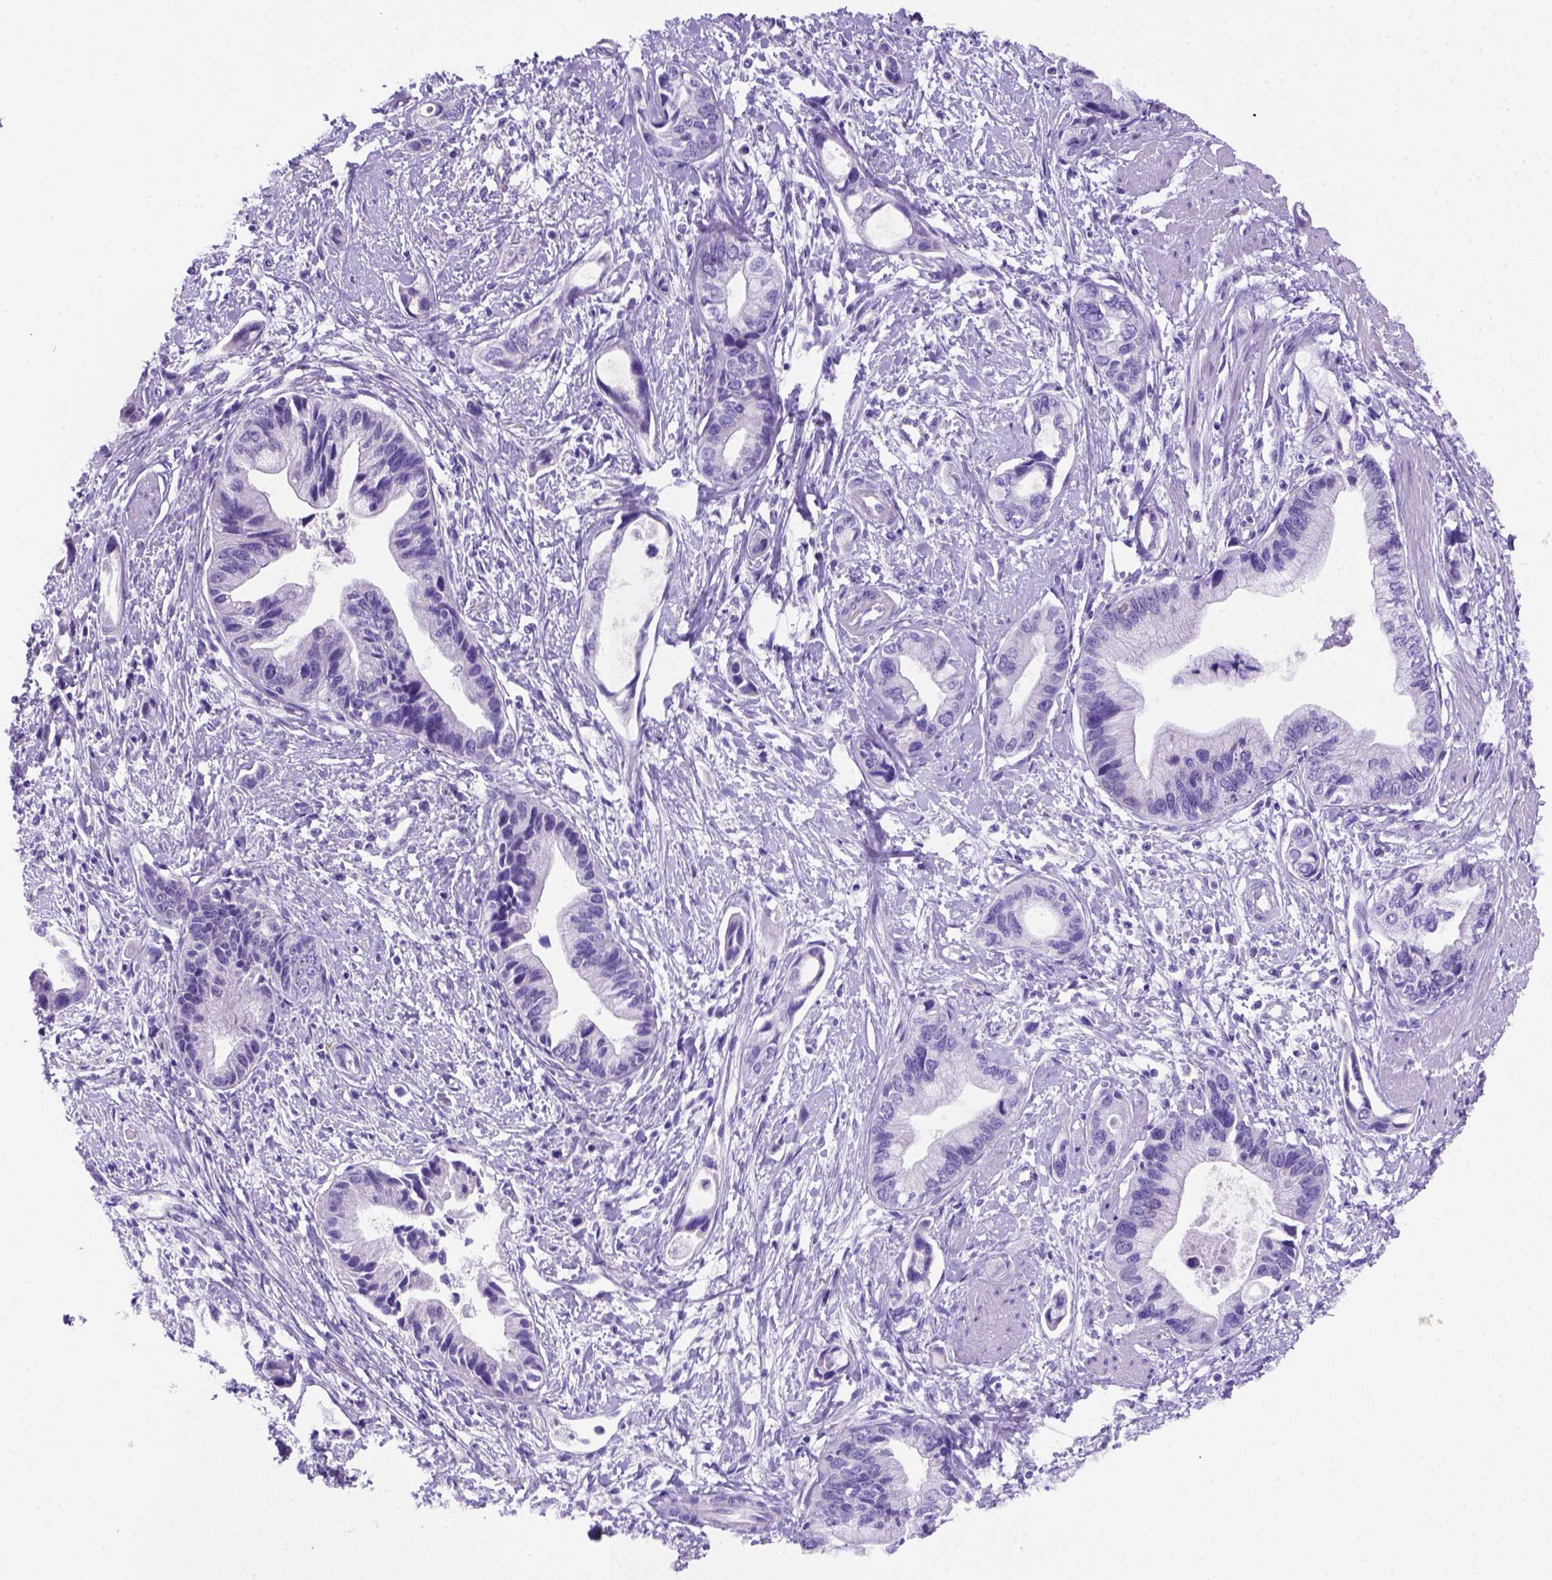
{"staining": {"intensity": "negative", "quantity": "none", "location": "none"}, "tissue": "pancreatic cancer", "cell_type": "Tumor cells", "image_type": "cancer", "snomed": [{"axis": "morphology", "description": "Adenocarcinoma, NOS"}, {"axis": "topography", "description": "Pancreas"}], "caption": "Micrograph shows no significant protein positivity in tumor cells of pancreatic cancer (adenocarcinoma).", "gene": "FOXI1", "patient": {"sex": "female", "age": 61}}